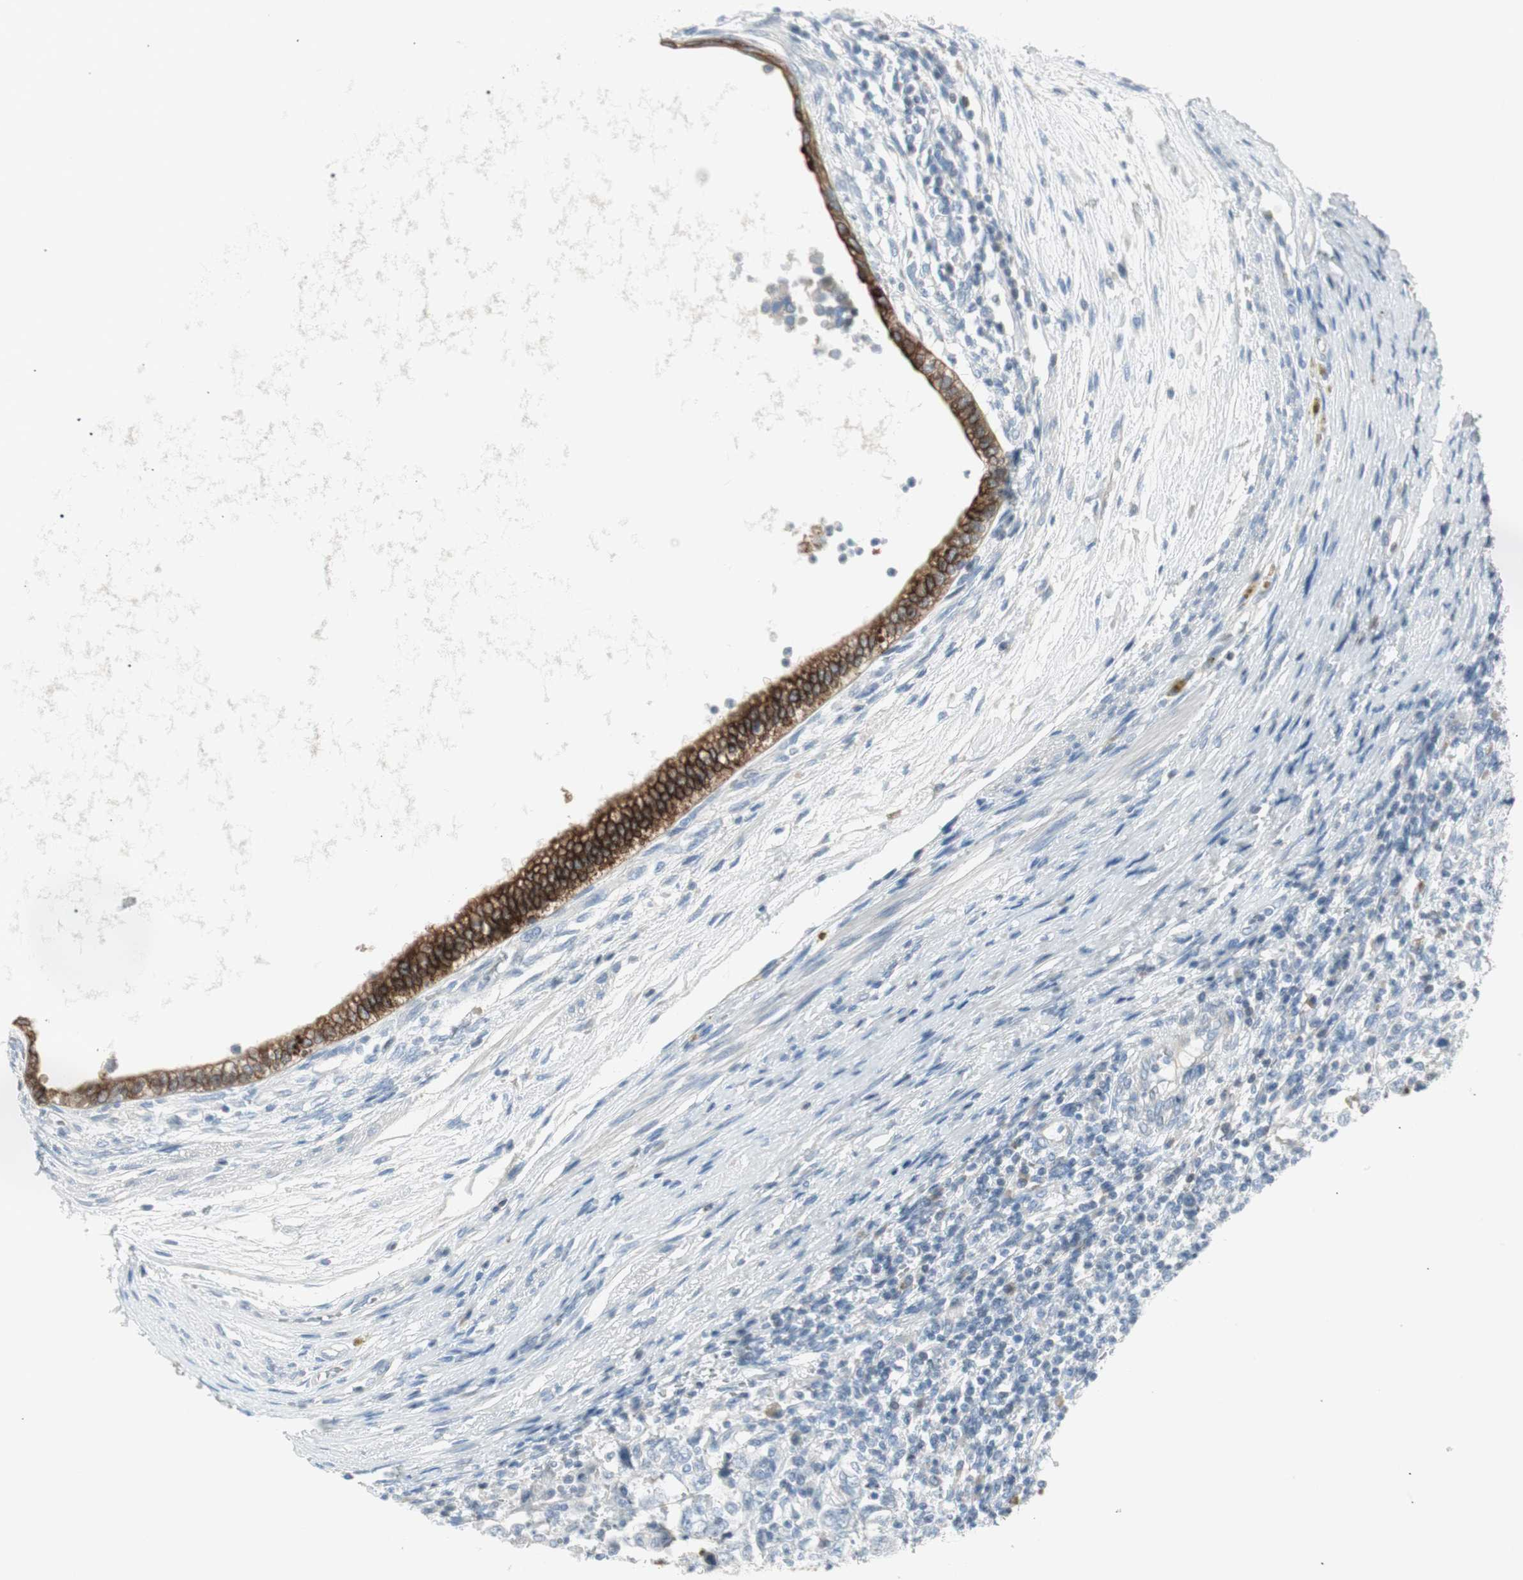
{"staining": {"intensity": "negative", "quantity": "none", "location": "none"}, "tissue": "testis cancer", "cell_type": "Tumor cells", "image_type": "cancer", "snomed": [{"axis": "morphology", "description": "Carcinoma, Embryonal, NOS"}, {"axis": "topography", "description": "Testis"}], "caption": "A histopathology image of human testis cancer (embryonal carcinoma) is negative for staining in tumor cells. (Stains: DAB (3,3'-diaminobenzidine) immunohistochemistry (IHC) with hematoxylin counter stain, Microscopy: brightfield microscopy at high magnification).", "gene": "AGR2", "patient": {"sex": "male", "age": 26}}